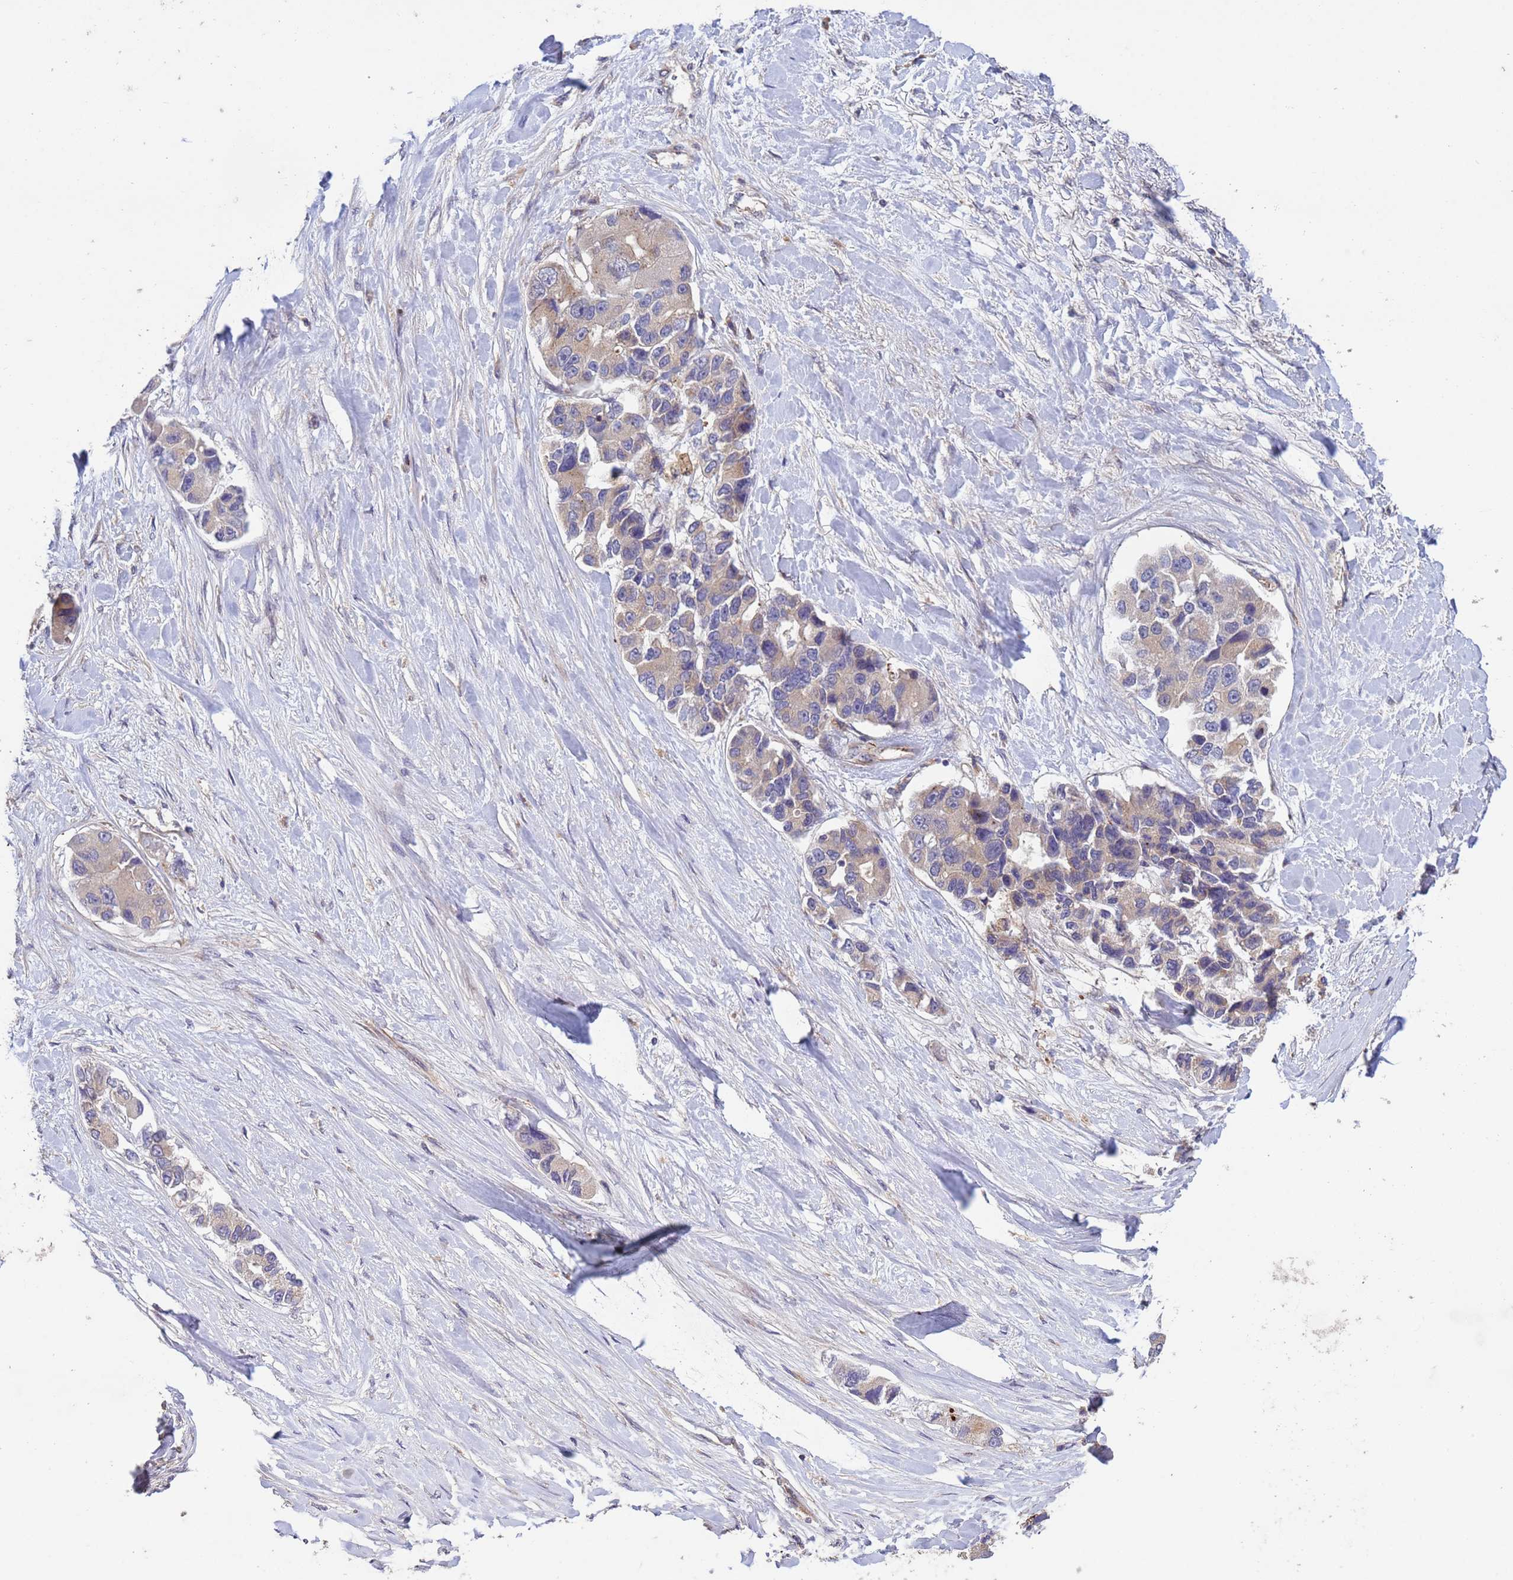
{"staining": {"intensity": "weak", "quantity": "<25%", "location": "cytoplasmic/membranous"}, "tissue": "lung cancer", "cell_type": "Tumor cells", "image_type": "cancer", "snomed": [{"axis": "morphology", "description": "Adenocarcinoma, NOS"}, {"axis": "topography", "description": "Lung"}], "caption": "Human lung cancer stained for a protein using IHC reveals no positivity in tumor cells.", "gene": "RAB10", "patient": {"sex": "female", "age": 54}}